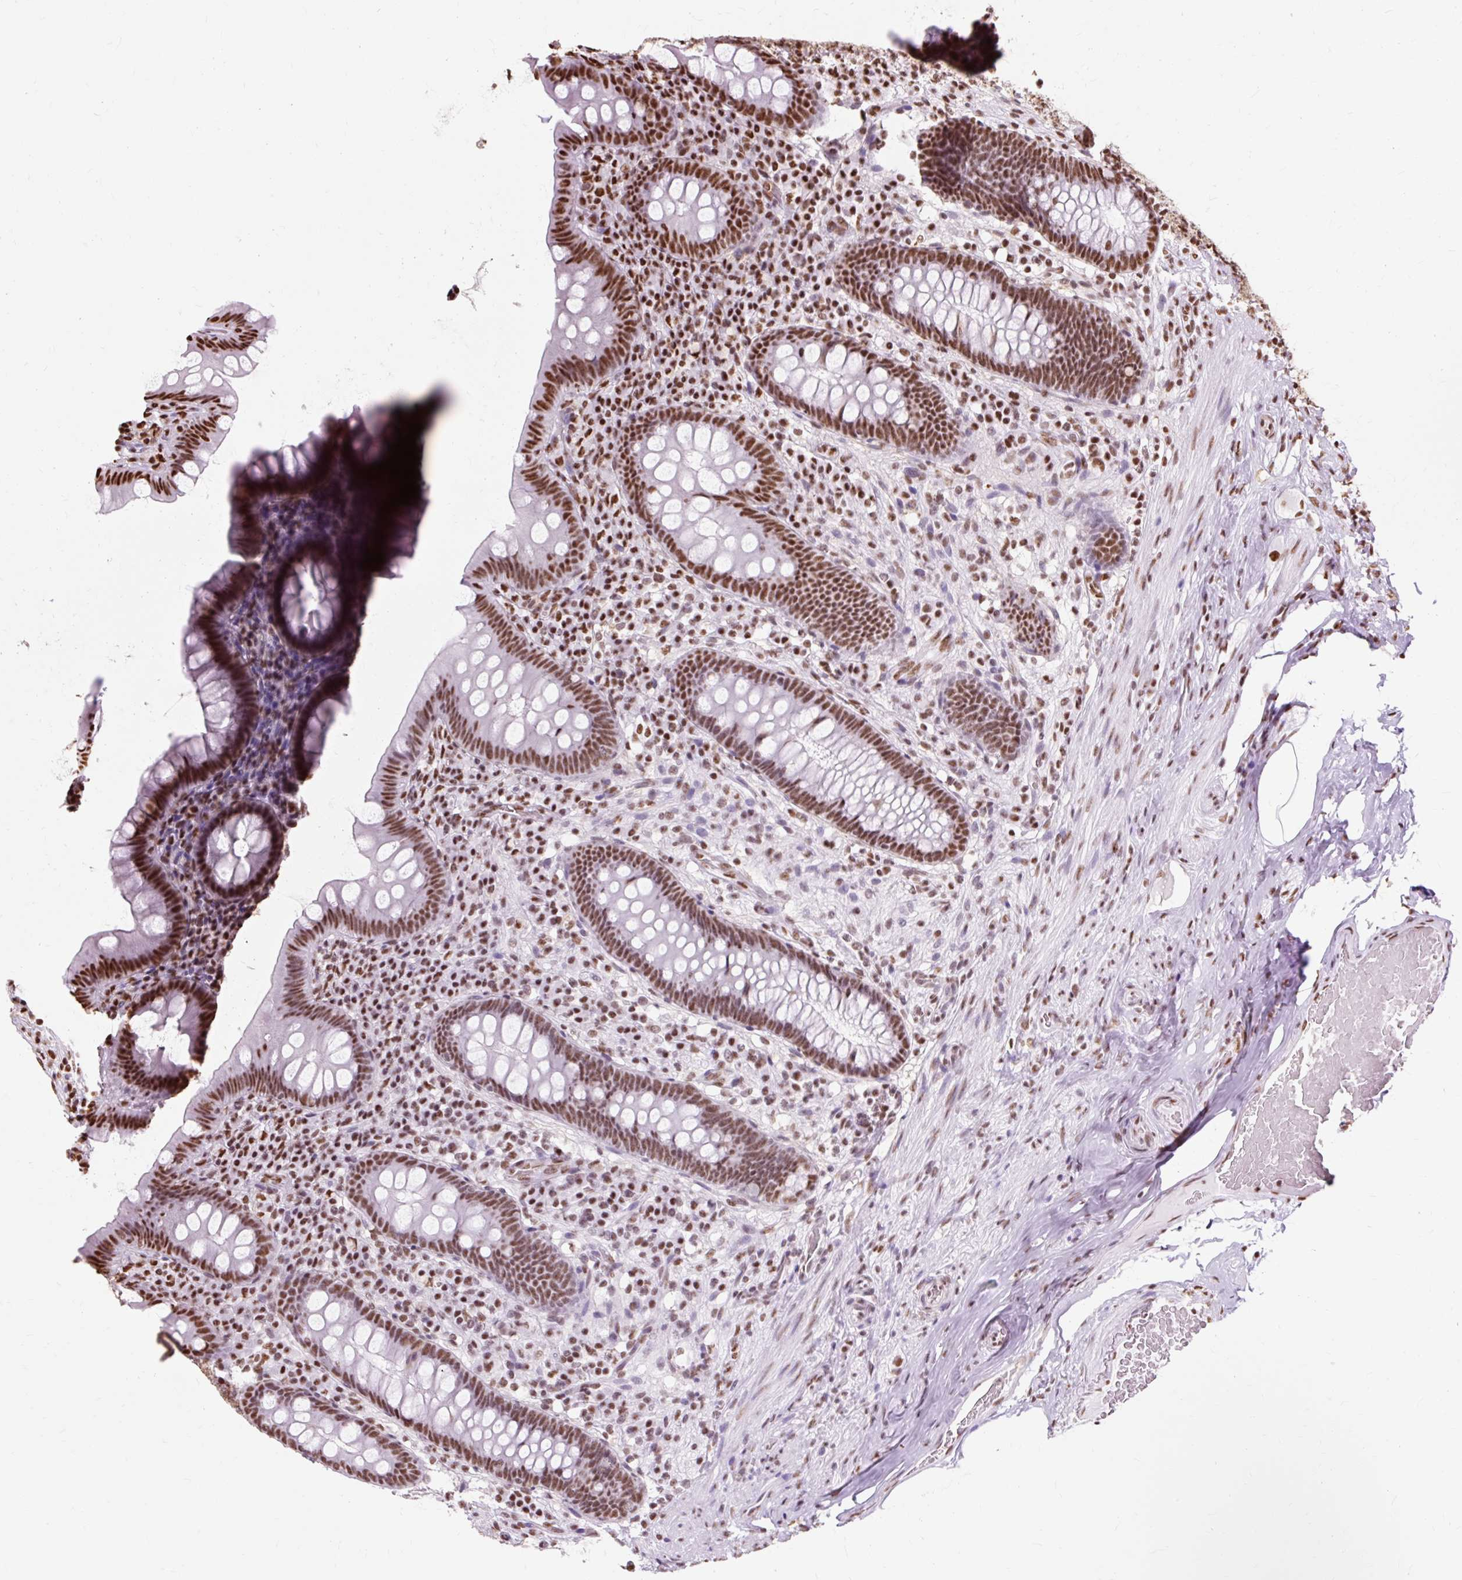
{"staining": {"intensity": "strong", "quantity": ">75%", "location": "nuclear"}, "tissue": "appendix", "cell_type": "Glandular cells", "image_type": "normal", "snomed": [{"axis": "morphology", "description": "Normal tissue, NOS"}, {"axis": "topography", "description": "Appendix"}], "caption": "Appendix stained with DAB IHC demonstrates high levels of strong nuclear positivity in about >75% of glandular cells. (DAB (3,3'-diaminobenzidine) = brown stain, brightfield microscopy at high magnification).", "gene": "XRCC6", "patient": {"sex": "male", "age": 71}}